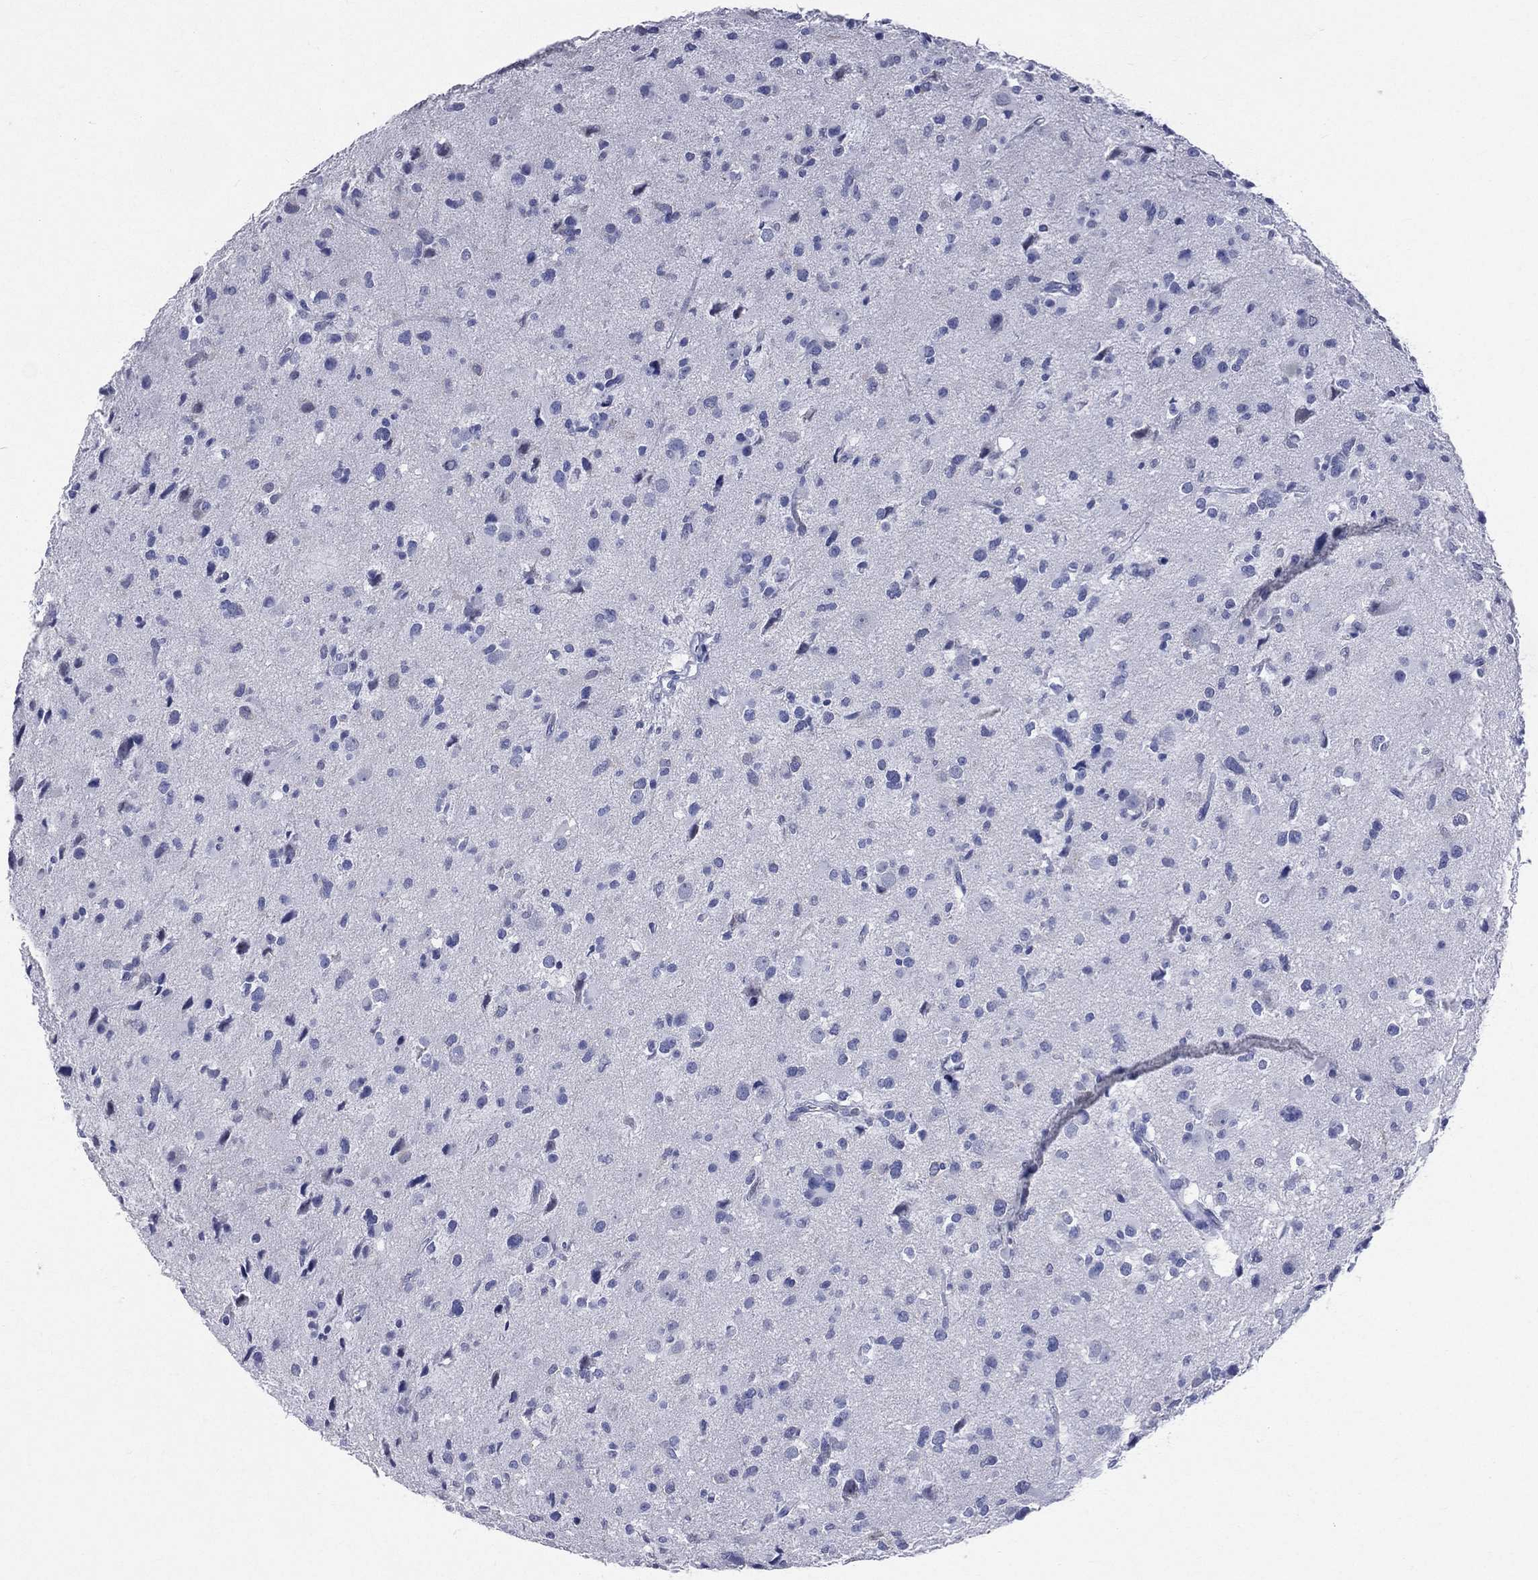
{"staining": {"intensity": "negative", "quantity": "none", "location": "none"}, "tissue": "glioma", "cell_type": "Tumor cells", "image_type": "cancer", "snomed": [{"axis": "morphology", "description": "Glioma, malignant, Low grade"}, {"axis": "topography", "description": "Brain"}], "caption": "This is an immunohistochemistry (IHC) micrograph of human malignant glioma (low-grade). There is no positivity in tumor cells.", "gene": "CYLC1", "patient": {"sex": "female", "age": 32}}